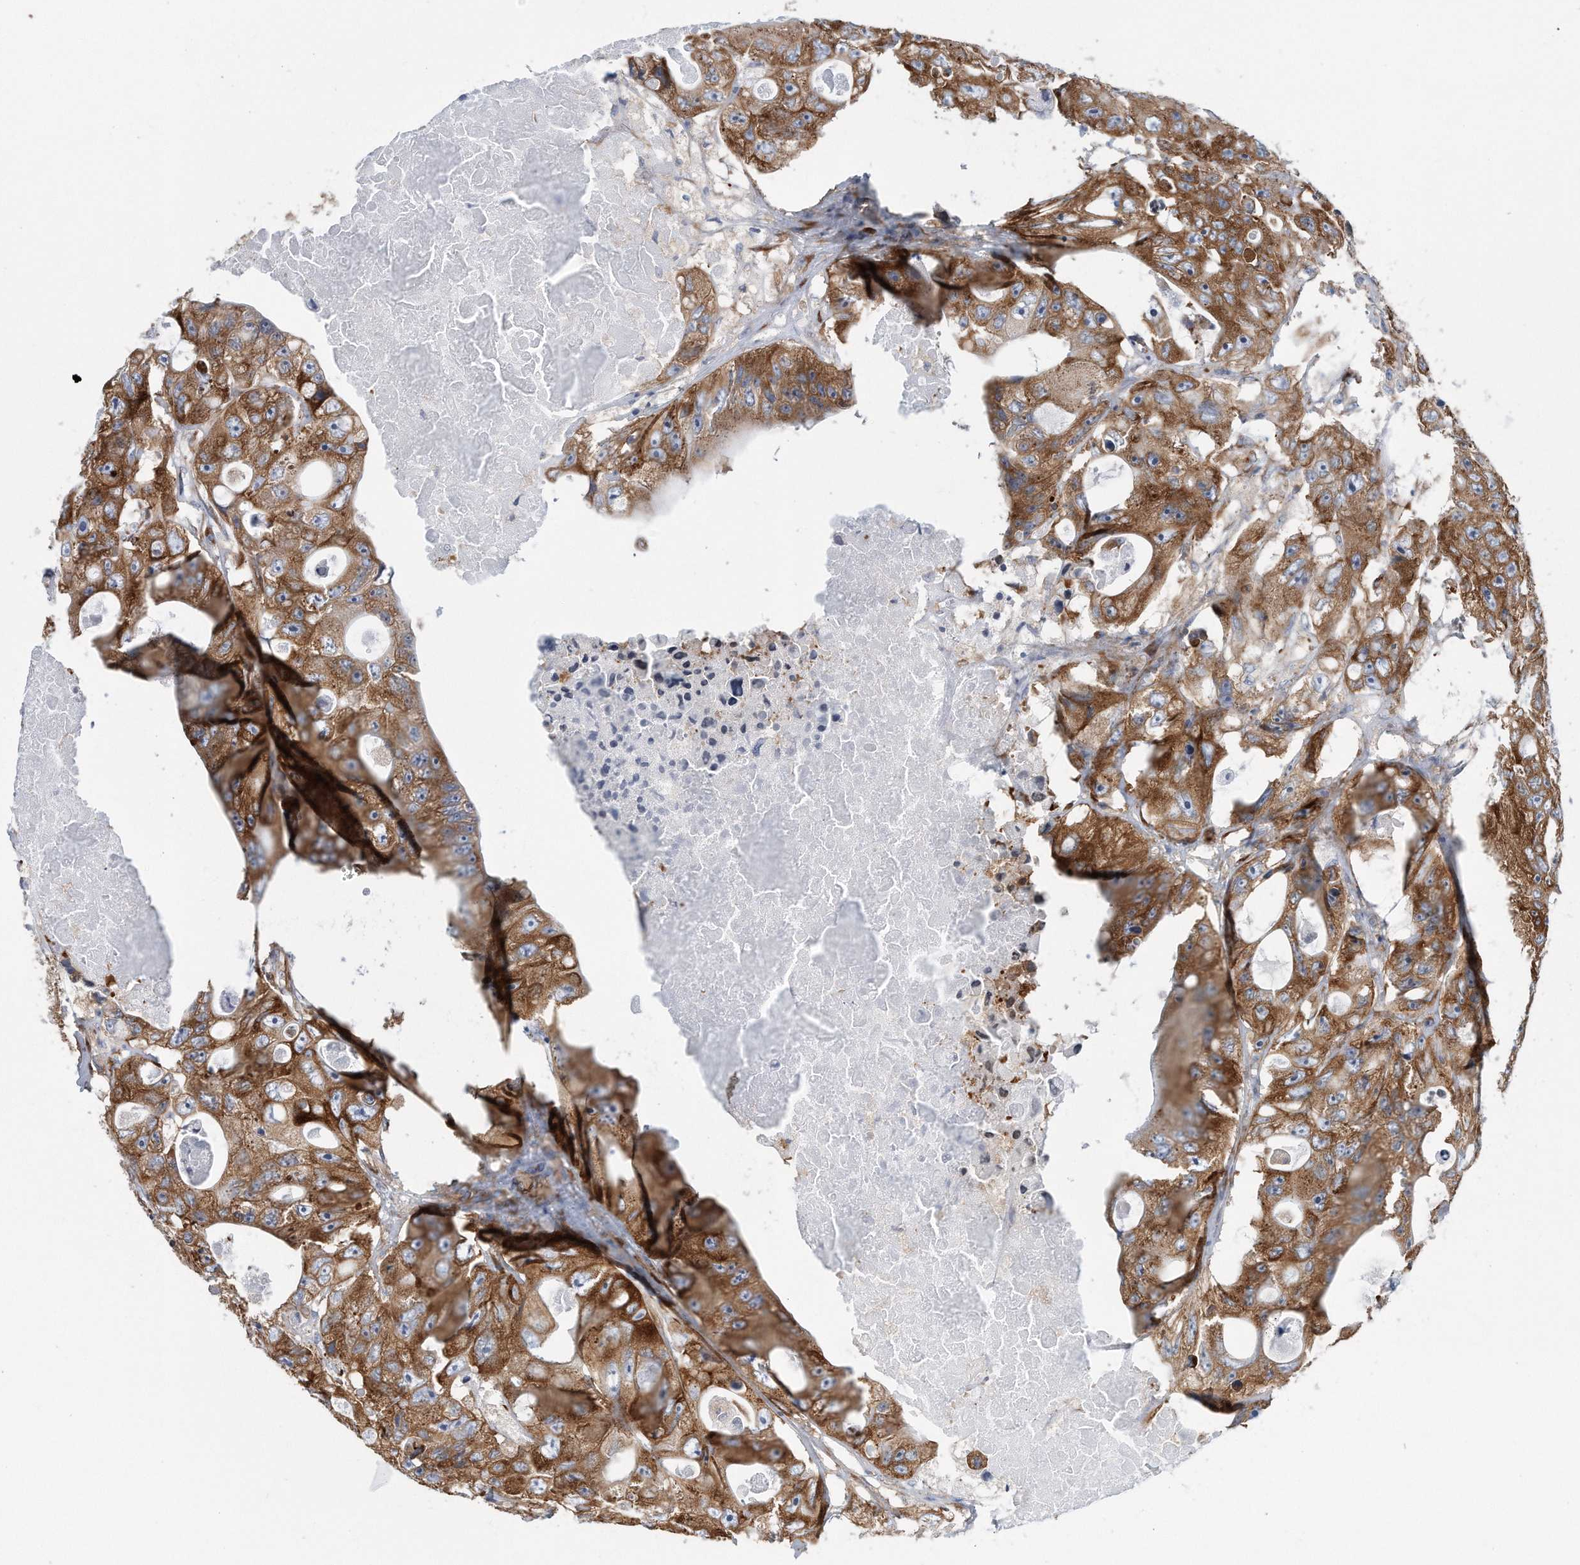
{"staining": {"intensity": "moderate", "quantity": ">75%", "location": "cytoplasmic/membranous"}, "tissue": "colorectal cancer", "cell_type": "Tumor cells", "image_type": "cancer", "snomed": [{"axis": "morphology", "description": "Adenocarcinoma, NOS"}, {"axis": "topography", "description": "Colon"}], "caption": "Colorectal adenocarcinoma stained with a brown dye shows moderate cytoplasmic/membranous positive staining in approximately >75% of tumor cells.", "gene": "RPL26L1", "patient": {"sex": "female", "age": 46}}